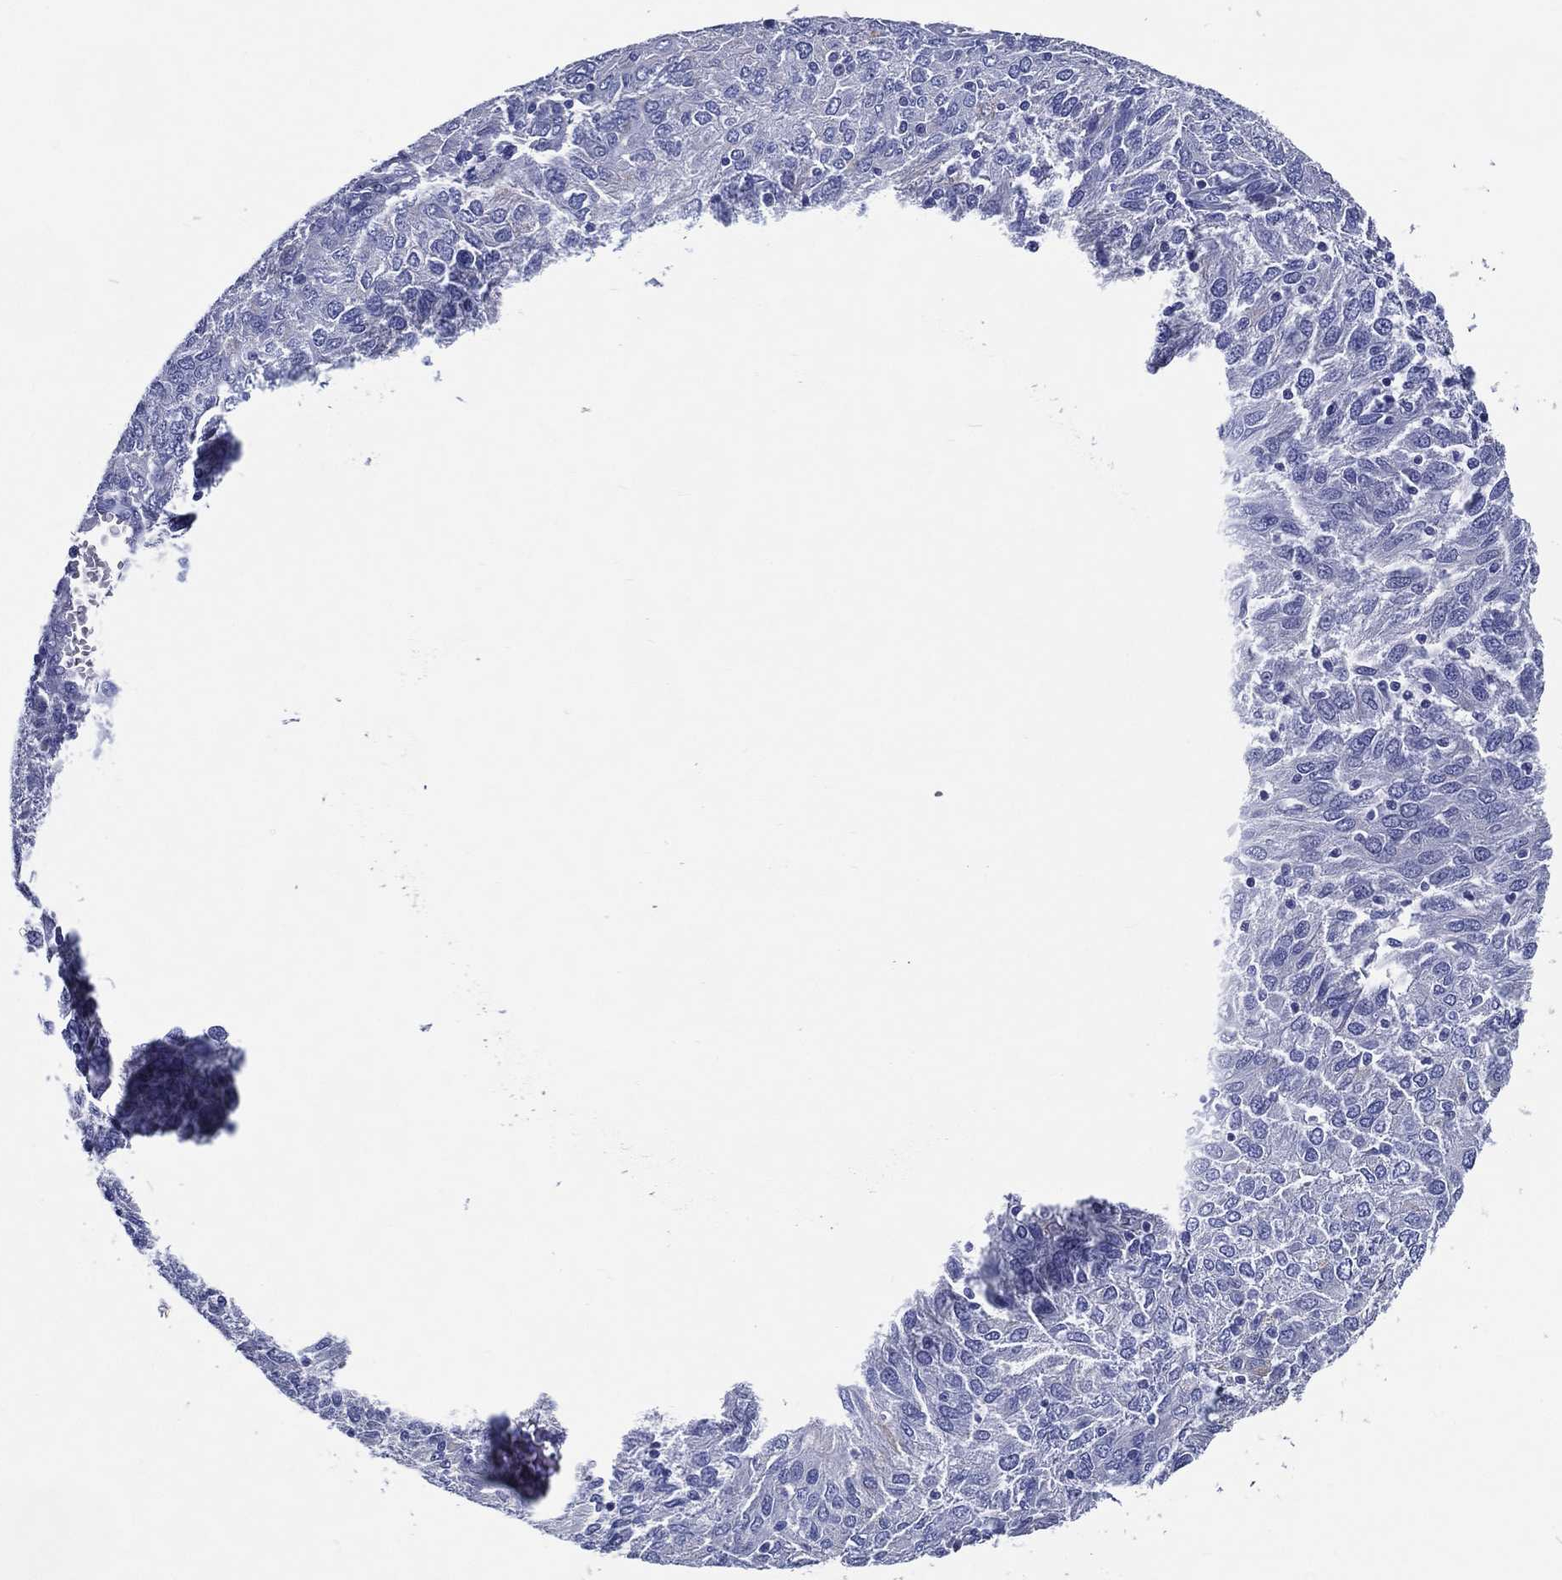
{"staining": {"intensity": "negative", "quantity": "none", "location": "none"}, "tissue": "ovarian cancer", "cell_type": "Tumor cells", "image_type": "cancer", "snomed": [{"axis": "morphology", "description": "Carcinoma, endometroid"}, {"axis": "topography", "description": "Ovary"}], "caption": "The image demonstrates no staining of tumor cells in ovarian cancer.", "gene": "ACE2", "patient": {"sex": "female", "age": 50}}